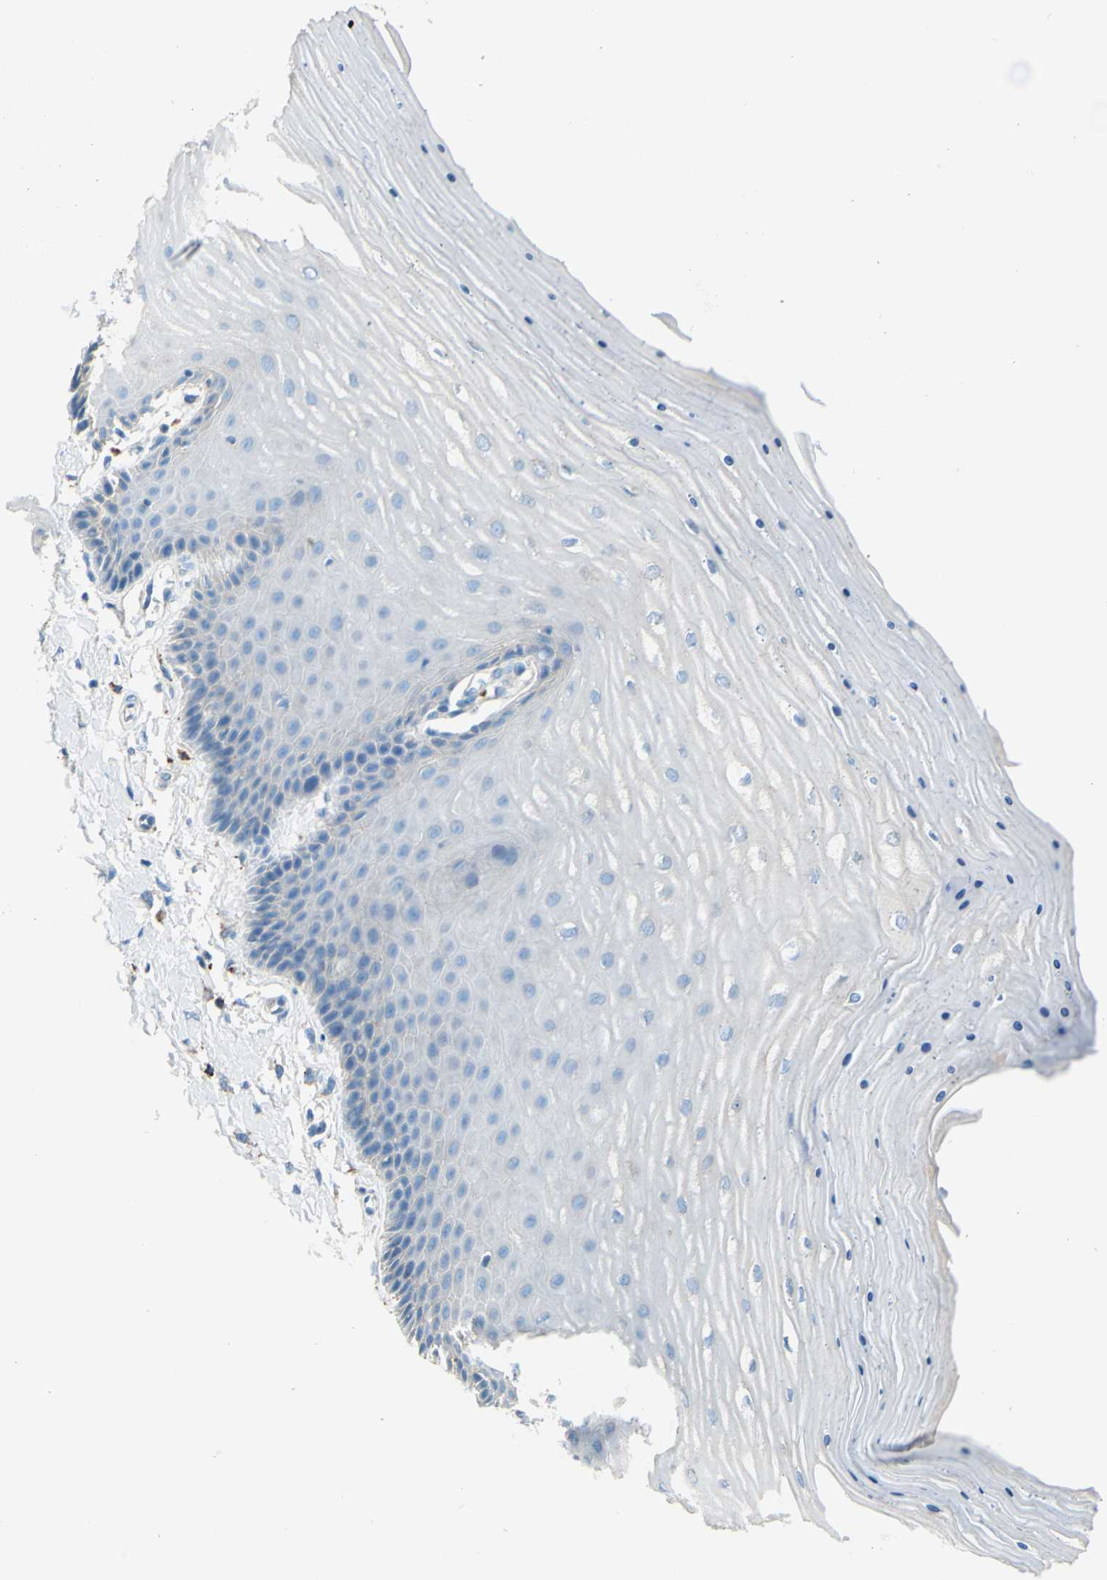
{"staining": {"intensity": "weak", "quantity": ">75%", "location": "cytoplasmic/membranous"}, "tissue": "cervix", "cell_type": "Glandular cells", "image_type": "normal", "snomed": [{"axis": "morphology", "description": "Normal tissue, NOS"}, {"axis": "topography", "description": "Cervix"}], "caption": "A photomicrograph of human cervix stained for a protein exhibits weak cytoplasmic/membranous brown staining in glandular cells.", "gene": "CTSD", "patient": {"sex": "female", "age": 55}}